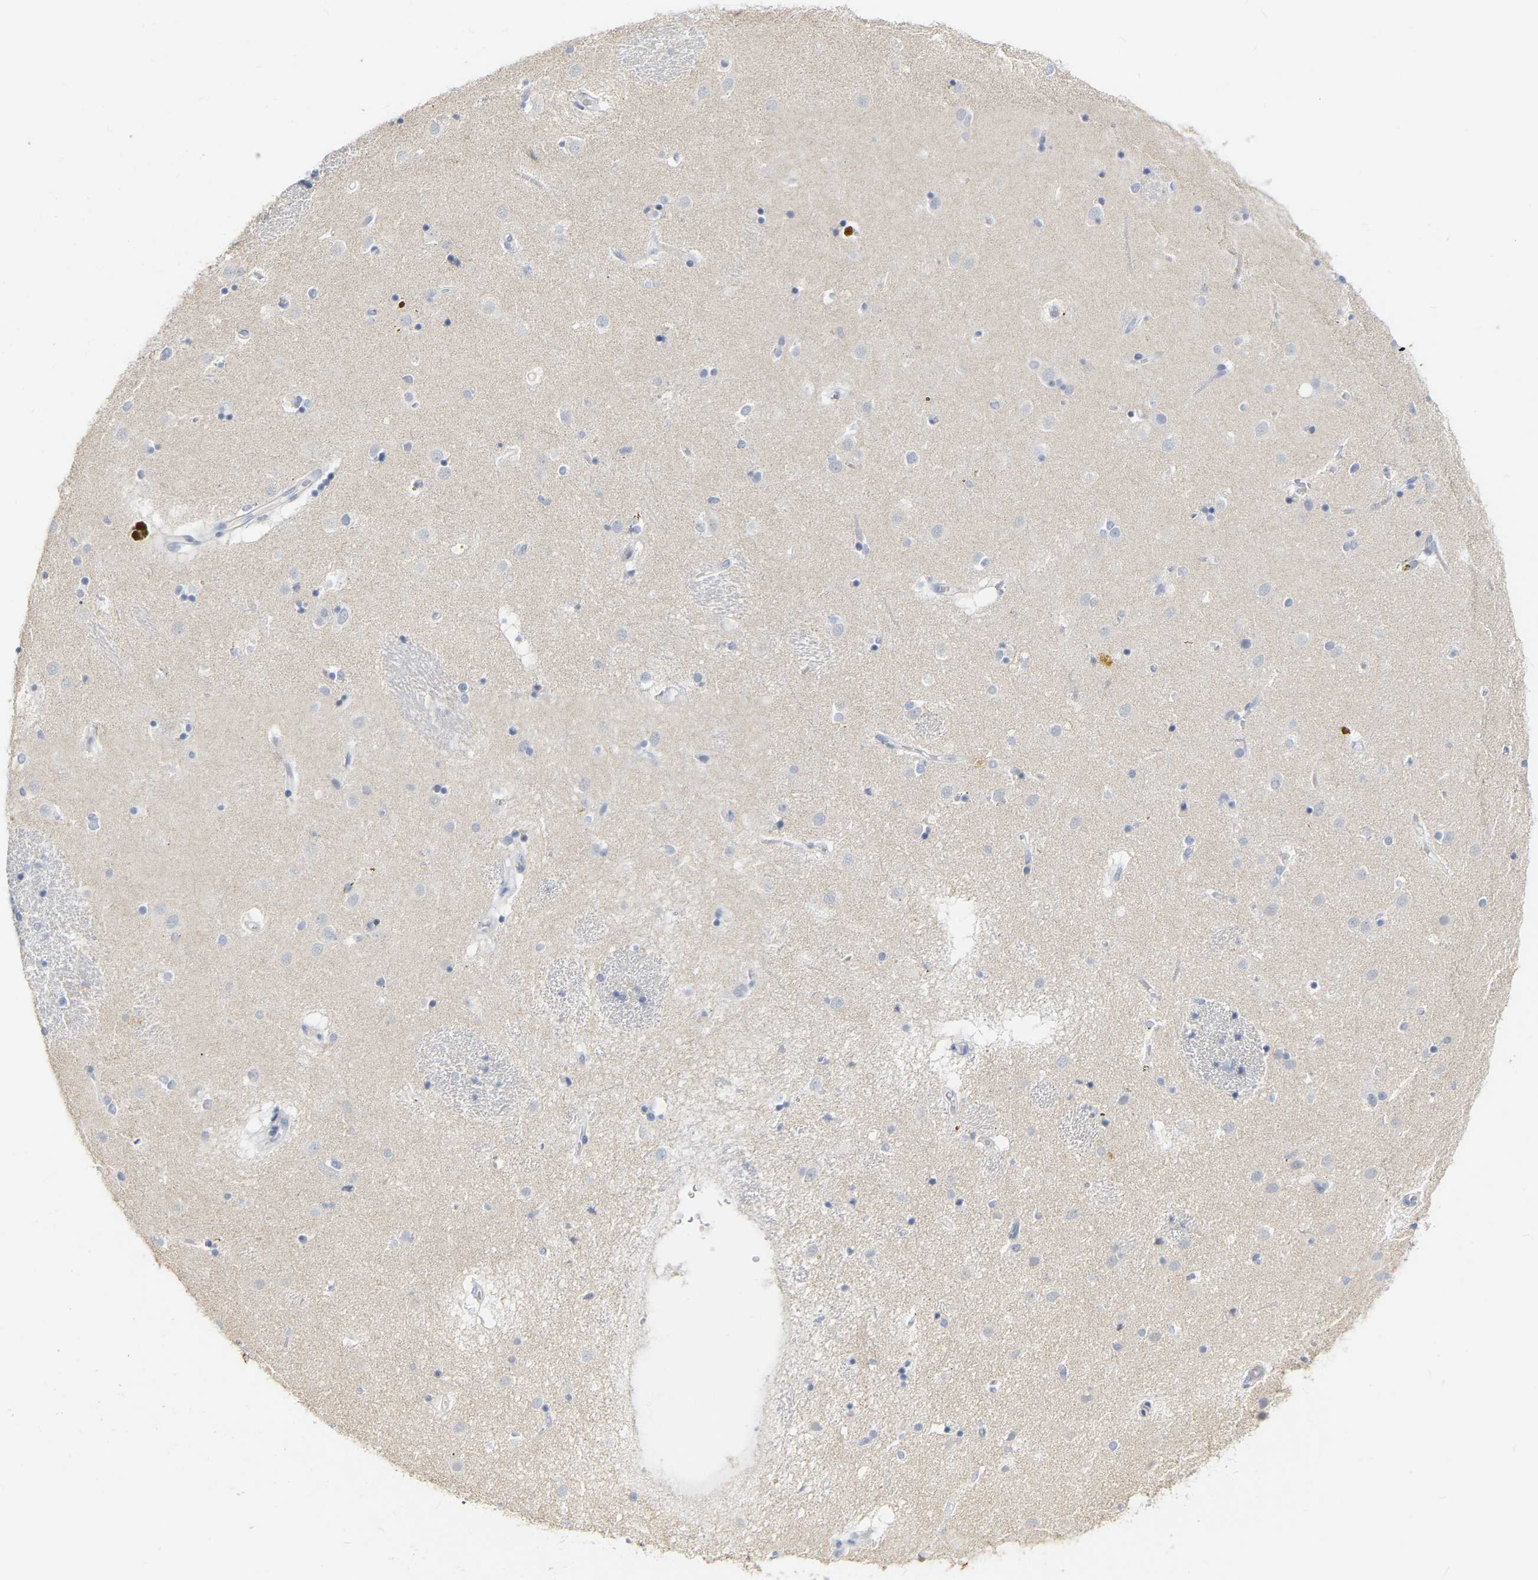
{"staining": {"intensity": "negative", "quantity": "none", "location": "none"}, "tissue": "caudate", "cell_type": "Glial cells", "image_type": "normal", "snomed": [{"axis": "morphology", "description": "Normal tissue, NOS"}, {"axis": "topography", "description": "Lateral ventricle wall"}], "caption": "The image displays no staining of glial cells in normal caudate. (DAB (3,3'-diaminobenzidine) immunohistochemistry (IHC), high magnification).", "gene": "KRT76", "patient": {"sex": "male", "age": 70}}